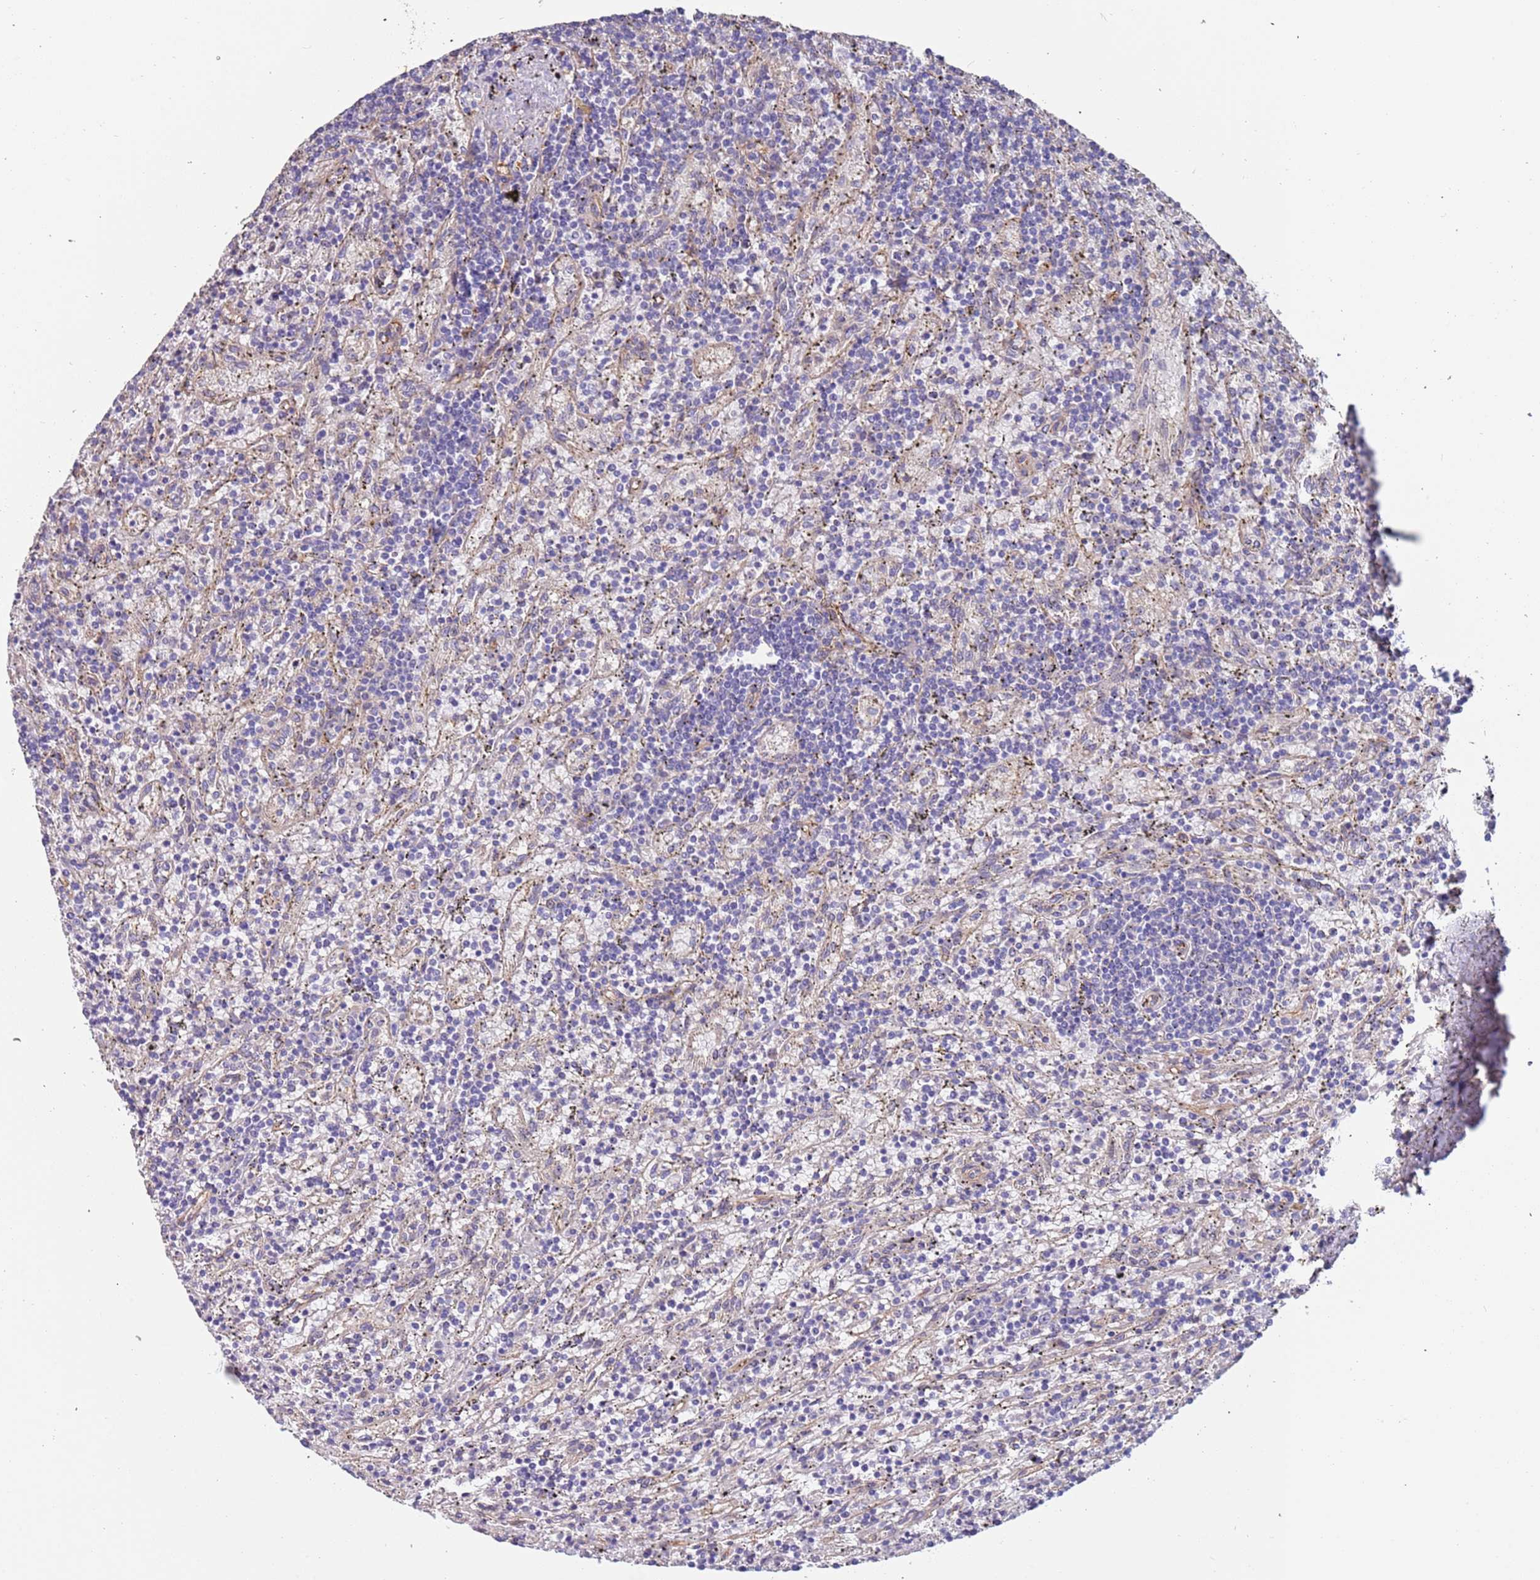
{"staining": {"intensity": "negative", "quantity": "none", "location": "none"}, "tissue": "lymphoma", "cell_type": "Tumor cells", "image_type": "cancer", "snomed": [{"axis": "morphology", "description": "Malignant lymphoma, non-Hodgkin's type, Low grade"}, {"axis": "topography", "description": "Spleen"}], "caption": "There is no significant staining in tumor cells of lymphoma. (Immunohistochemistry, brightfield microscopy, high magnification).", "gene": "LAMB4", "patient": {"sex": "male", "age": 76}}